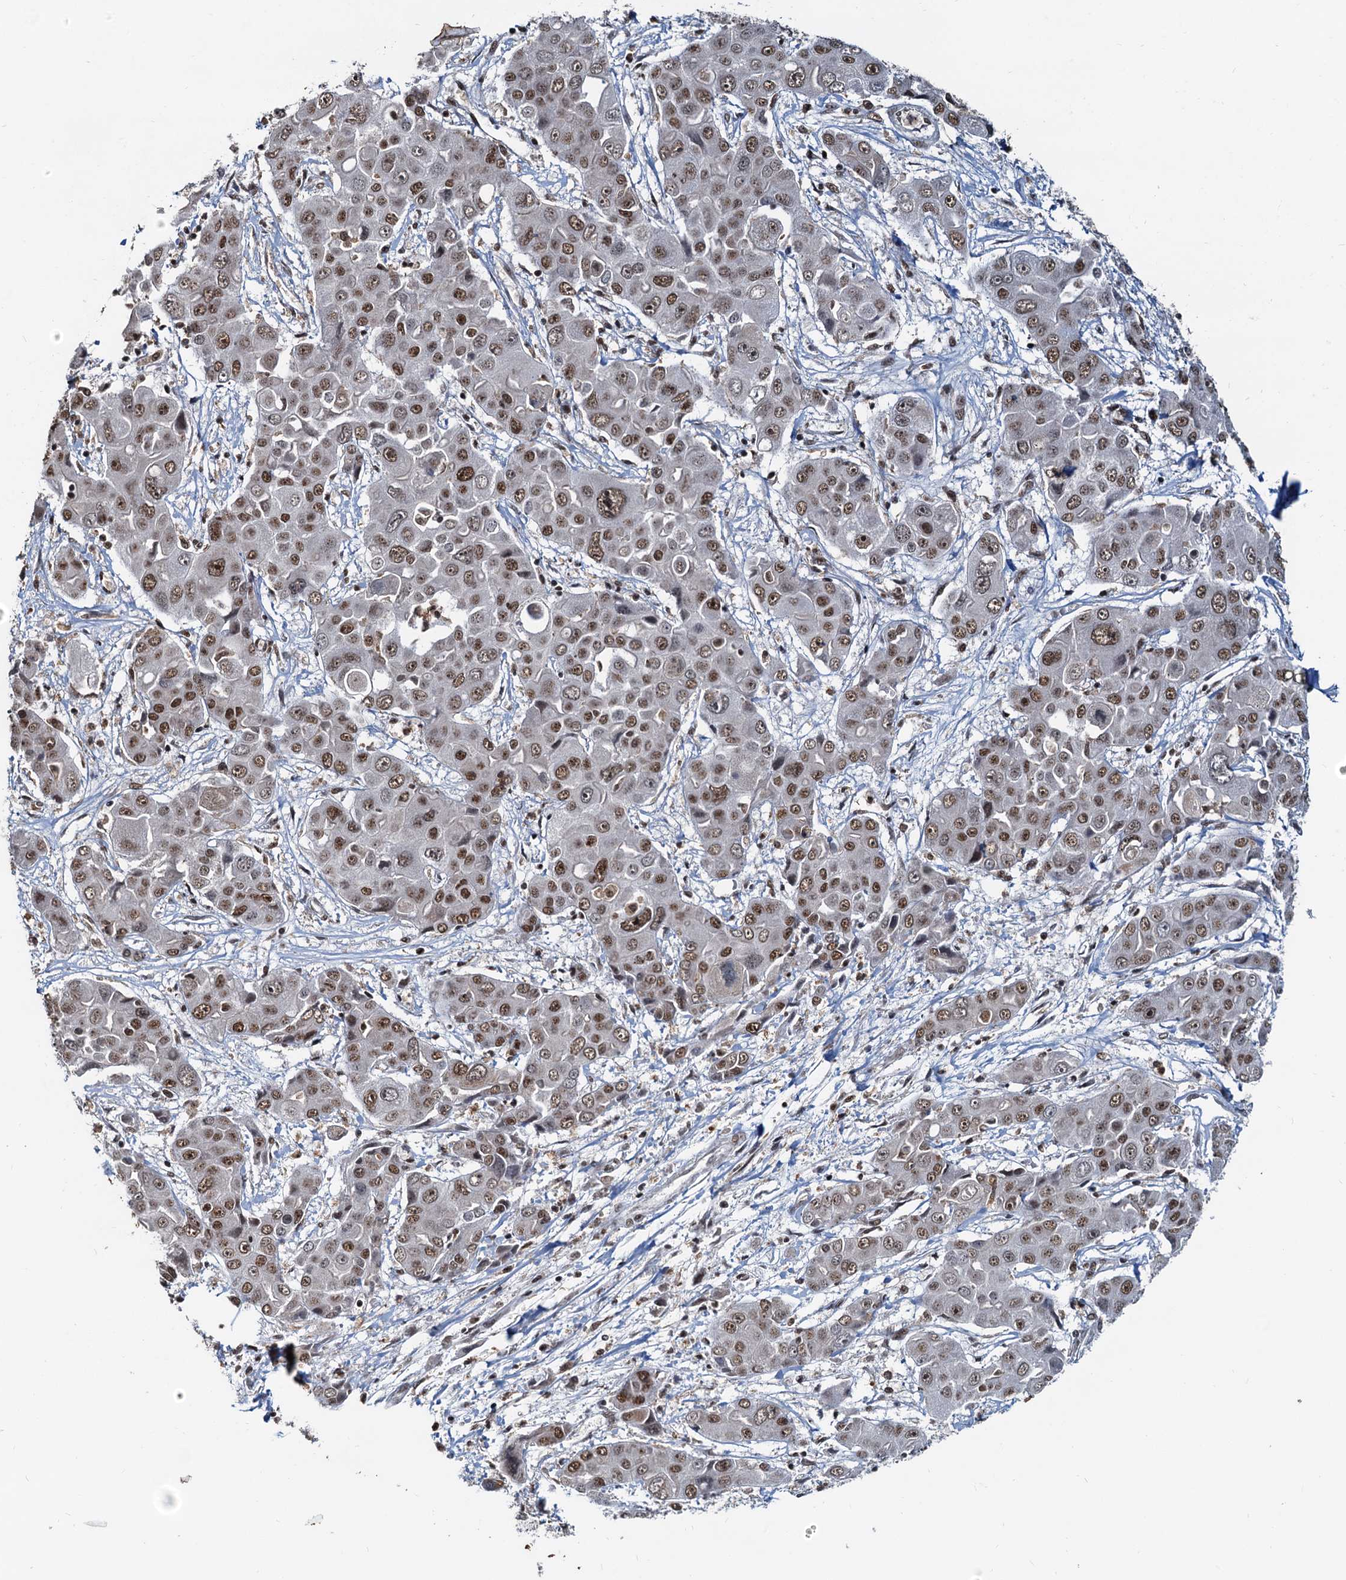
{"staining": {"intensity": "moderate", "quantity": ">75%", "location": "nuclear"}, "tissue": "liver cancer", "cell_type": "Tumor cells", "image_type": "cancer", "snomed": [{"axis": "morphology", "description": "Cholangiocarcinoma"}, {"axis": "topography", "description": "Liver"}], "caption": "The immunohistochemical stain labels moderate nuclear positivity in tumor cells of liver cancer (cholangiocarcinoma) tissue.", "gene": "RSRC2", "patient": {"sex": "male", "age": 67}}